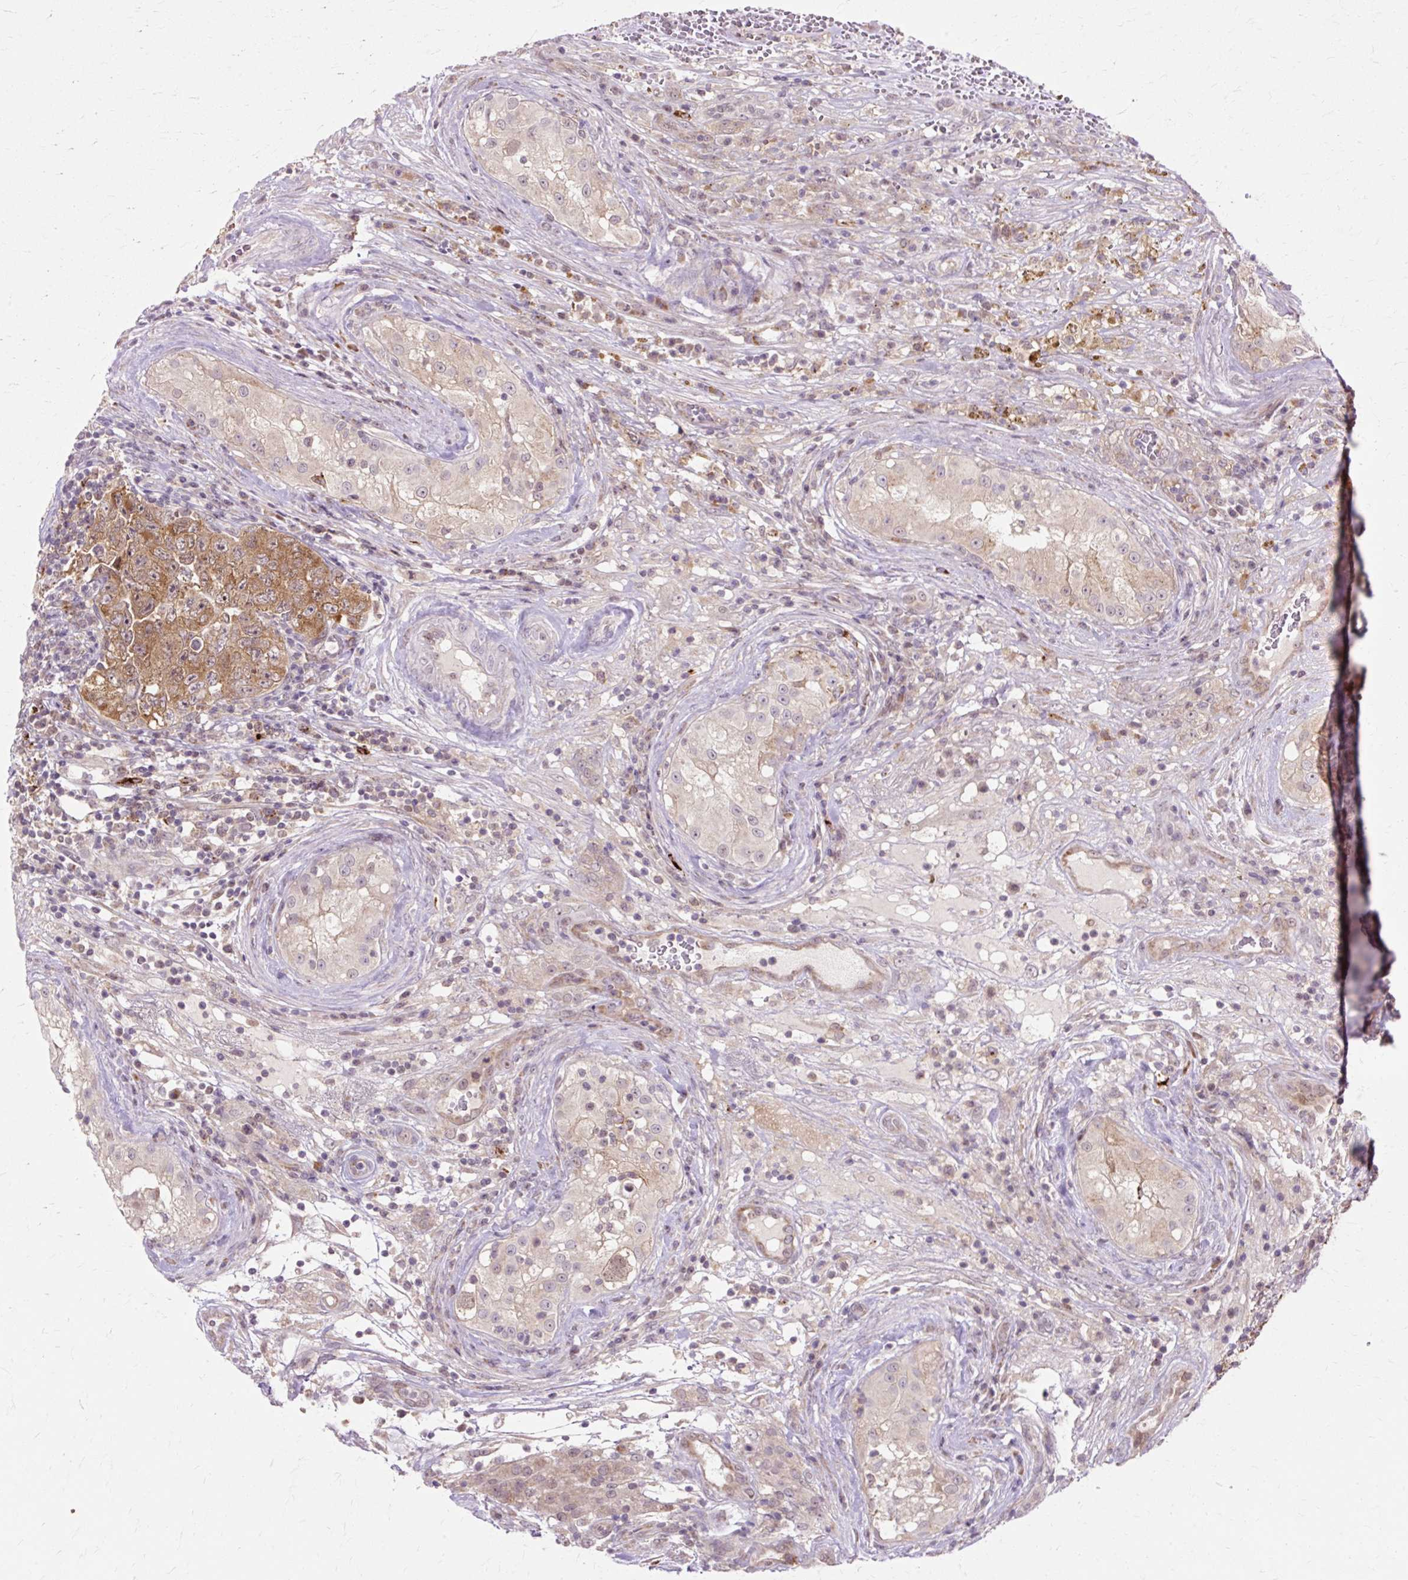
{"staining": {"intensity": "strong", "quantity": ">75%", "location": "cytoplasmic/membranous"}, "tissue": "testis cancer", "cell_type": "Tumor cells", "image_type": "cancer", "snomed": [{"axis": "morphology", "description": "Seminoma, NOS"}, {"axis": "morphology", "description": "Teratoma, malignant, NOS"}, {"axis": "topography", "description": "Testis"}], "caption": "This histopathology image exhibits immunohistochemistry (IHC) staining of testis cancer, with high strong cytoplasmic/membranous positivity in approximately >75% of tumor cells.", "gene": "GEMIN2", "patient": {"sex": "male", "age": 34}}